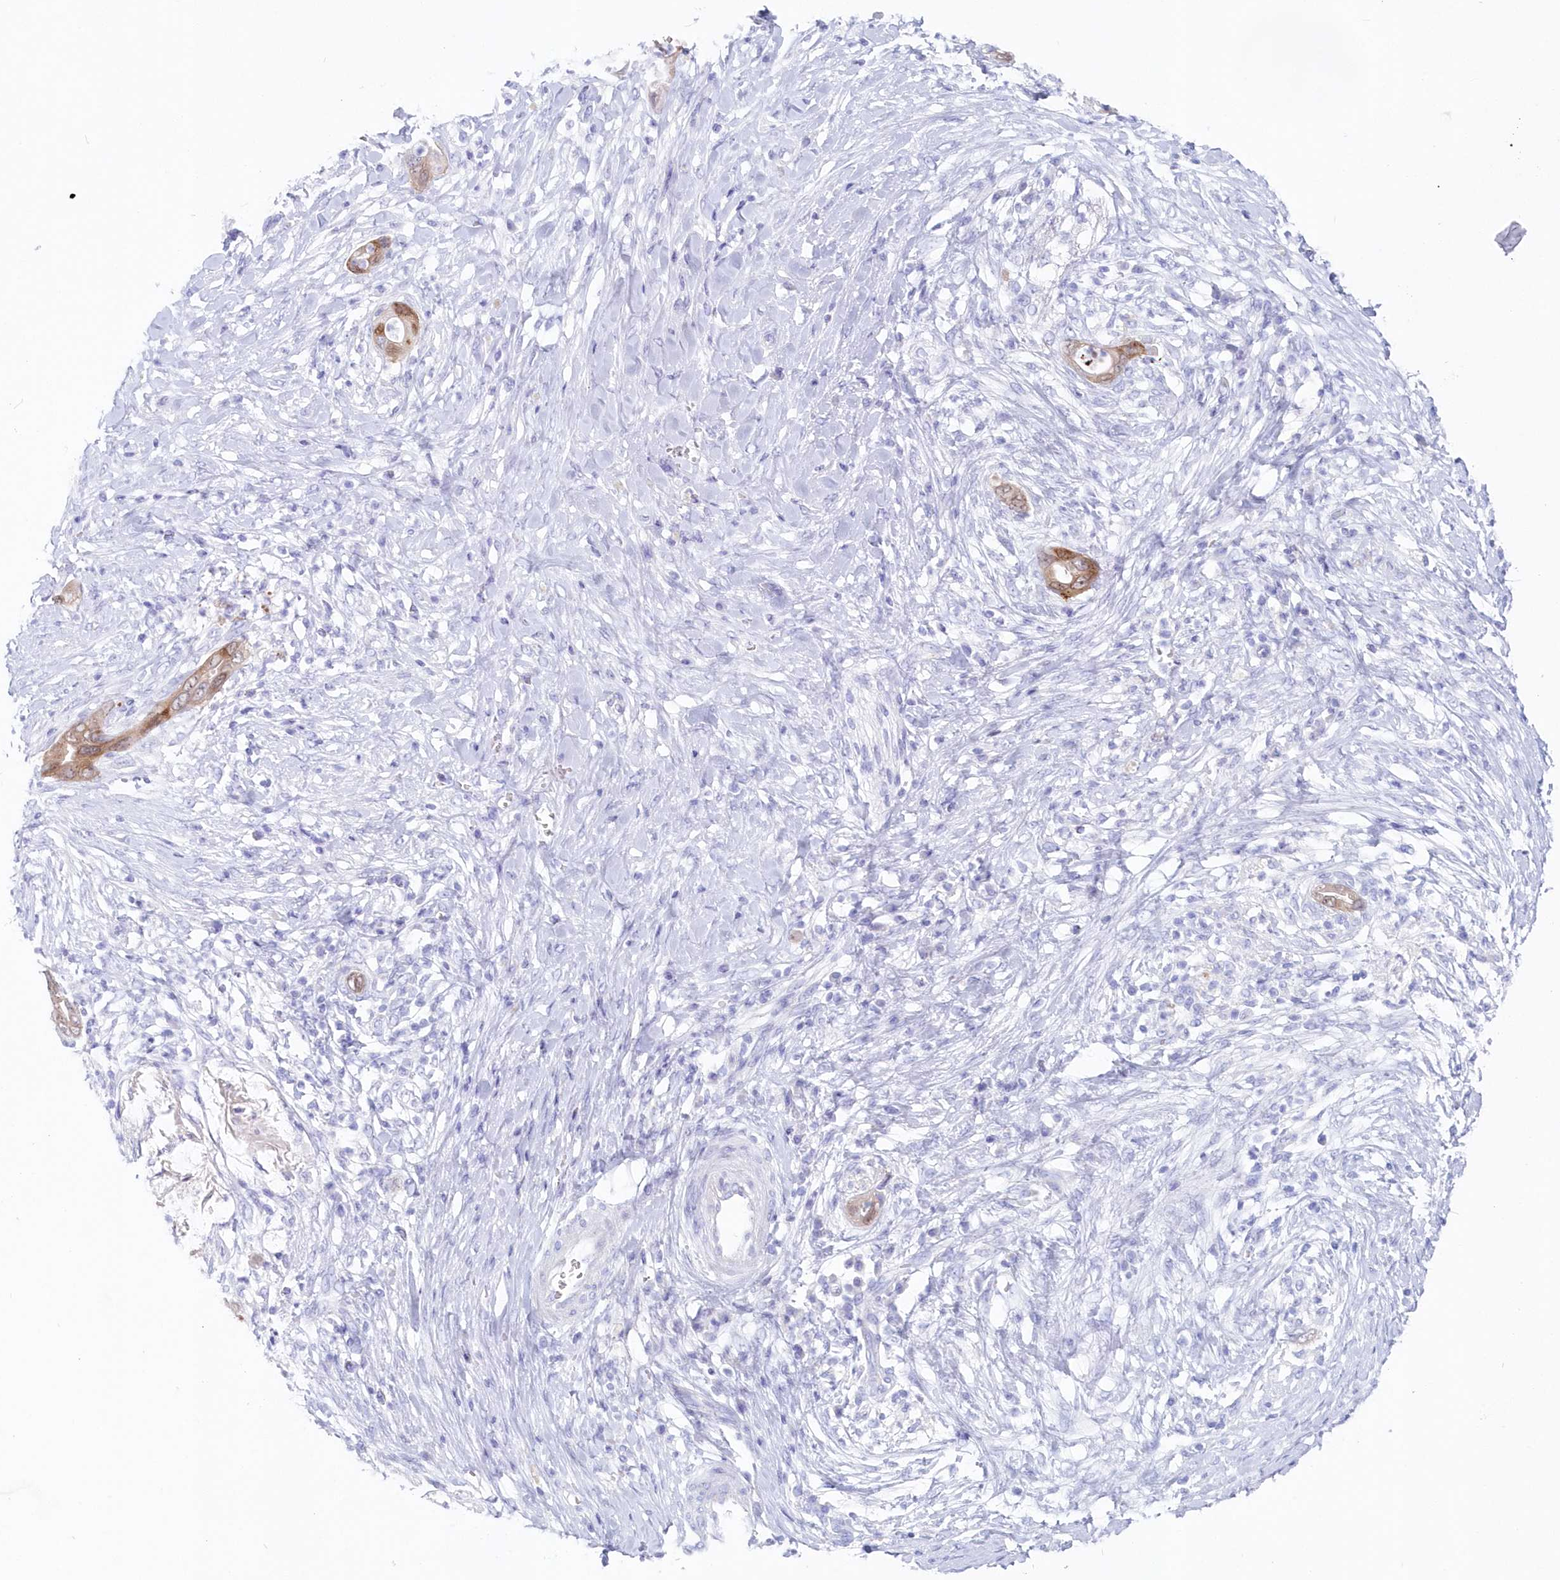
{"staining": {"intensity": "moderate", "quantity": "25%-75%", "location": "cytoplasmic/membranous"}, "tissue": "pancreatic cancer", "cell_type": "Tumor cells", "image_type": "cancer", "snomed": [{"axis": "morphology", "description": "Adenocarcinoma, NOS"}, {"axis": "topography", "description": "Pancreas"}], "caption": "Moderate cytoplasmic/membranous expression is seen in approximately 25%-75% of tumor cells in pancreatic cancer.", "gene": "CSNK1G2", "patient": {"sex": "male", "age": 75}}